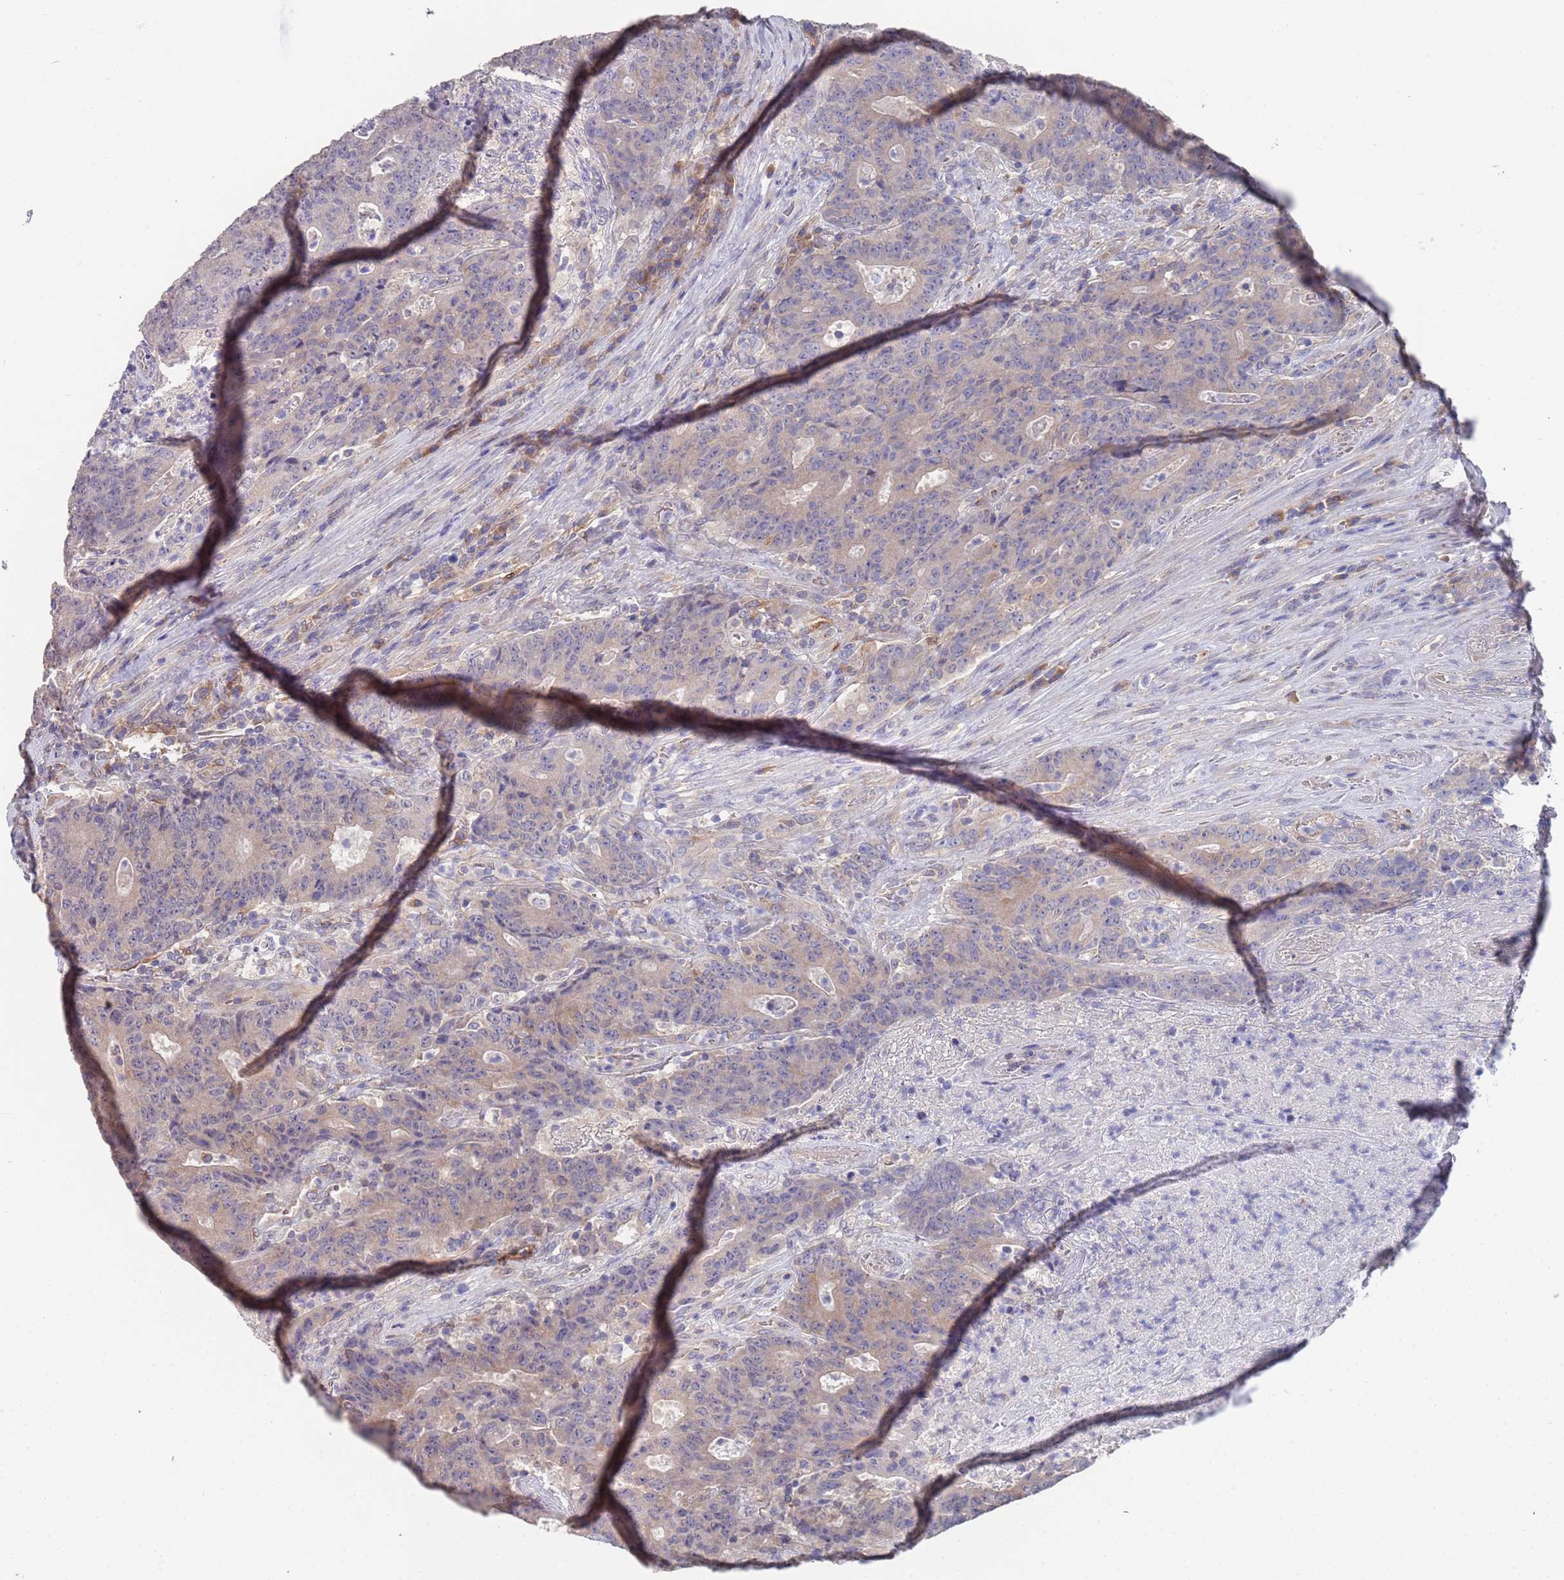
{"staining": {"intensity": "weak", "quantity": "<25%", "location": "cytoplasmic/membranous"}, "tissue": "colorectal cancer", "cell_type": "Tumor cells", "image_type": "cancer", "snomed": [{"axis": "morphology", "description": "Adenocarcinoma, NOS"}, {"axis": "topography", "description": "Colon"}], "caption": "Tumor cells show no significant protein staining in colorectal cancer.", "gene": "ANK2", "patient": {"sex": "female", "age": 75}}